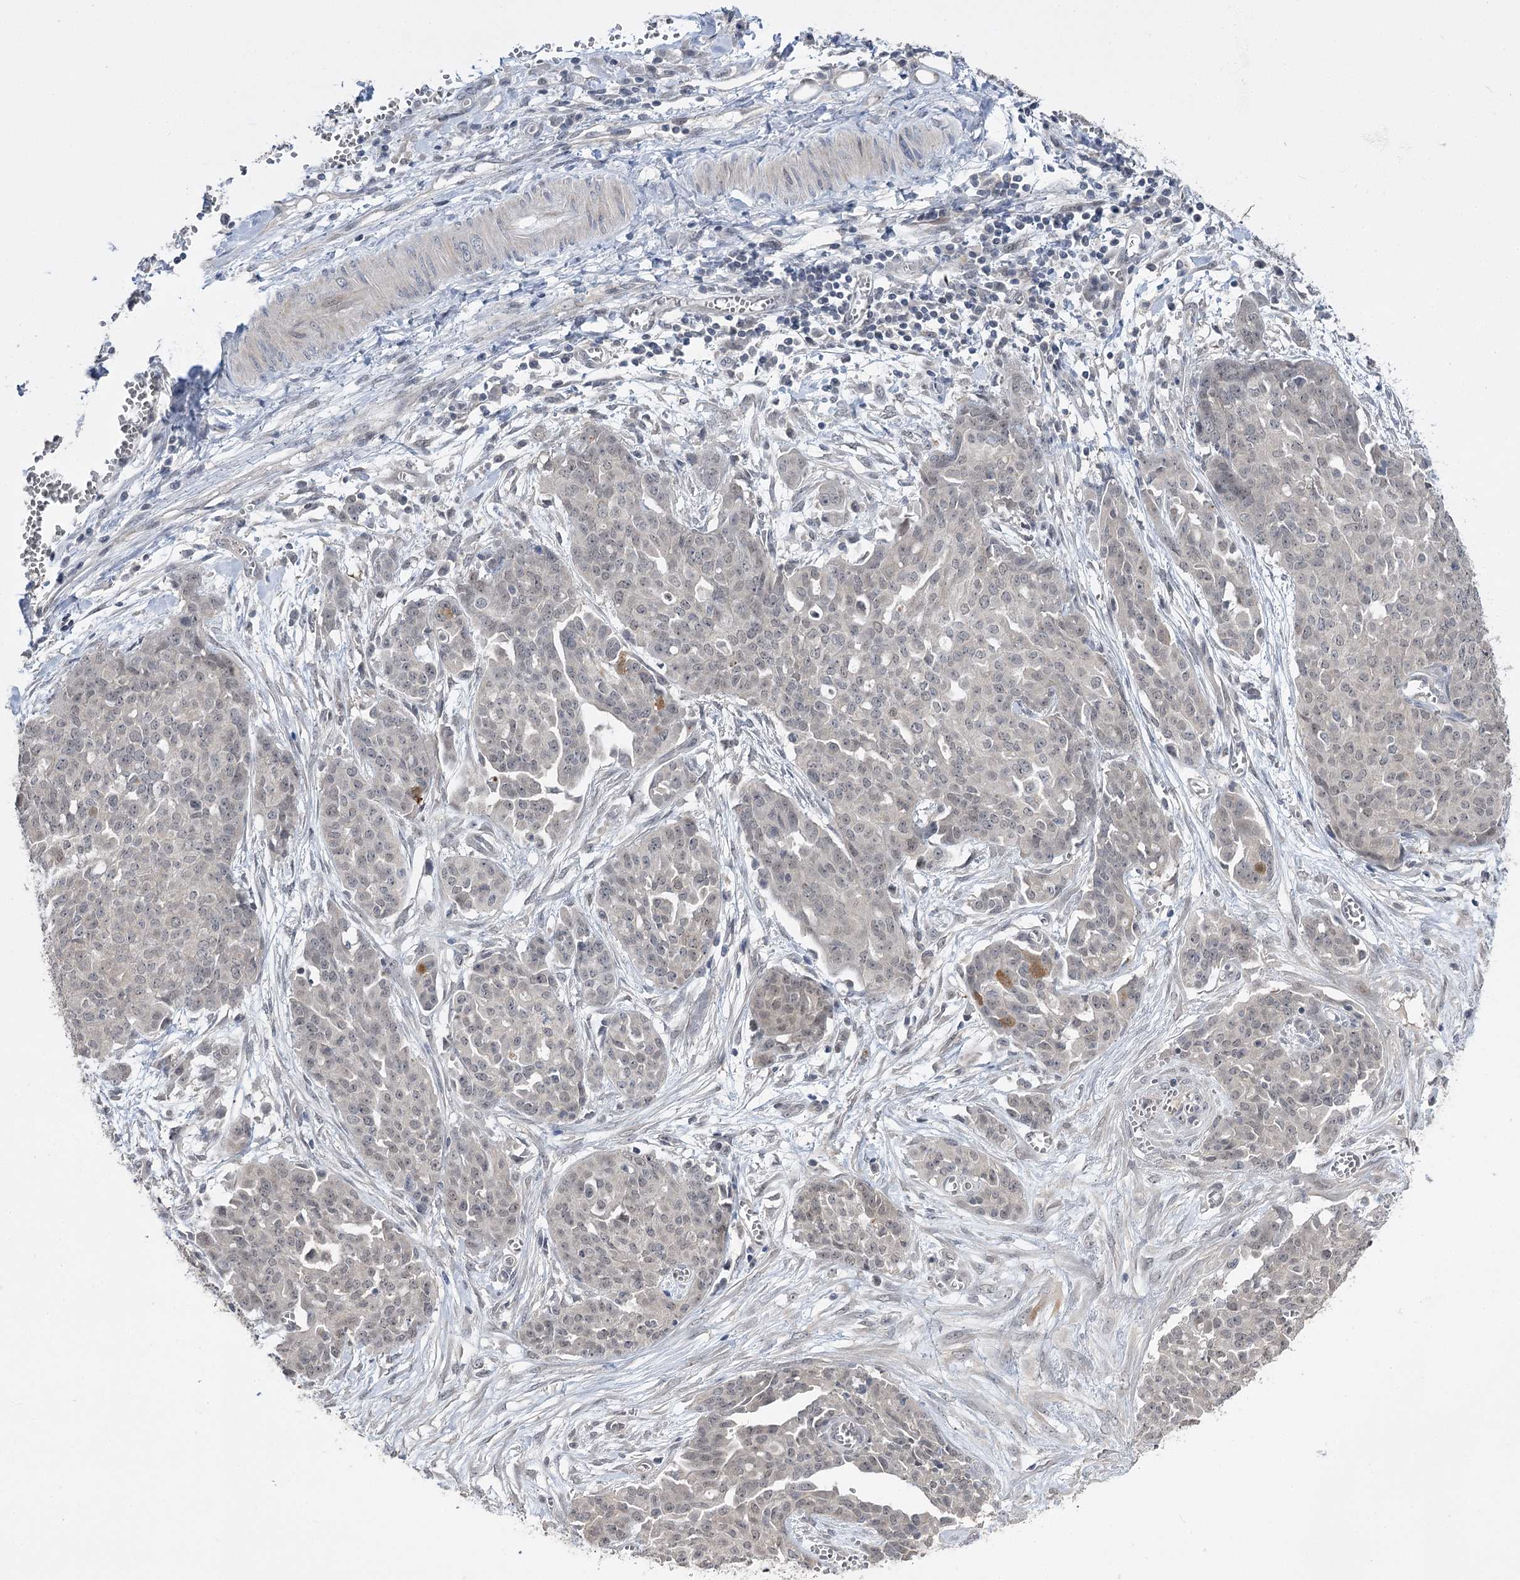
{"staining": {"intensity": "moderate", "quantity": "<25%", "location": "cytoplasmic/membranous"}, "tissue": "ovarian cancer", "cell_type": "Tumor cells", "image_type": "cancer", "snomed": [{"axis": "morphology", "description": "Cystadenocarcinoma, serous, NOS"}, {"axis": "topography", "description": "Soft tissue"}, {"axis": "topography", "description": "Ovary"}], "caption": "Immunohistochemistry image of neoplastic tissue: serous cystadenocarcinoma (ovarian) stained using immunohistochemistry (IHC) exhibits low levels of moderate protein expression localized specifically in the cytoplasmic/membranous of tumor cells, appearing as a cytoplasmic/membranous brown color.", "gene": "PHYHIPL", "patient": {"sex": "female", "age": 57}}